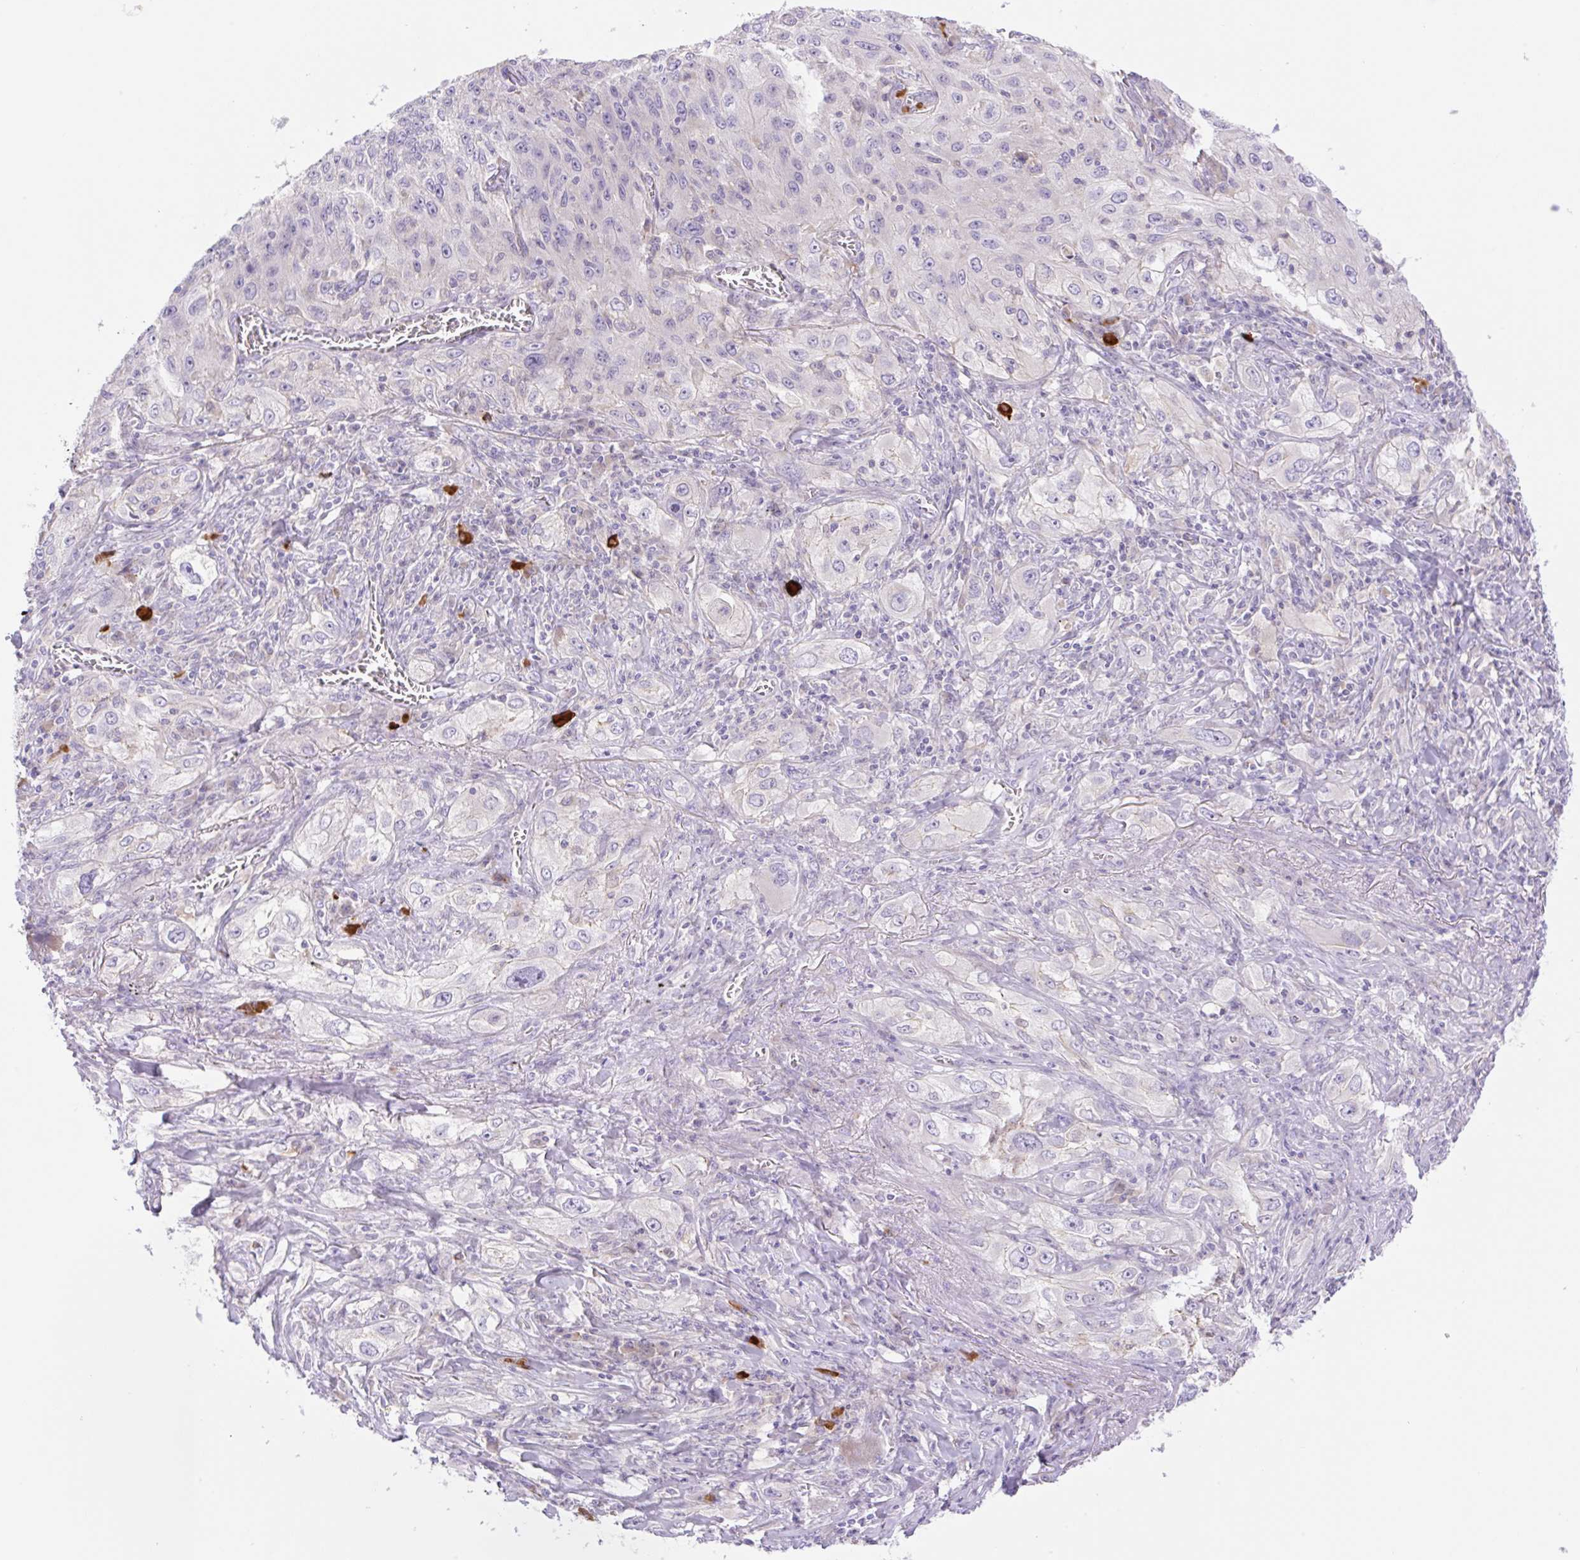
{"staining": {"intensity": "negative", "quantity": "none", "location": "none"}, "tissue": "lung cancer", "cell_type": "Tumor cells", "image_type": "cancer", "snomed": [{"axis": "morphology", "description": "Squamous cell carcinoma, NOS"}, {"axis": "topography", "description": "Lung"}], "caption": "An image of human lung cancer (squamous cell carcinoma) is negative for staining in tumor cells.", "gene": "DENND5A", "patient": {"sex": "female", "age": 69}}